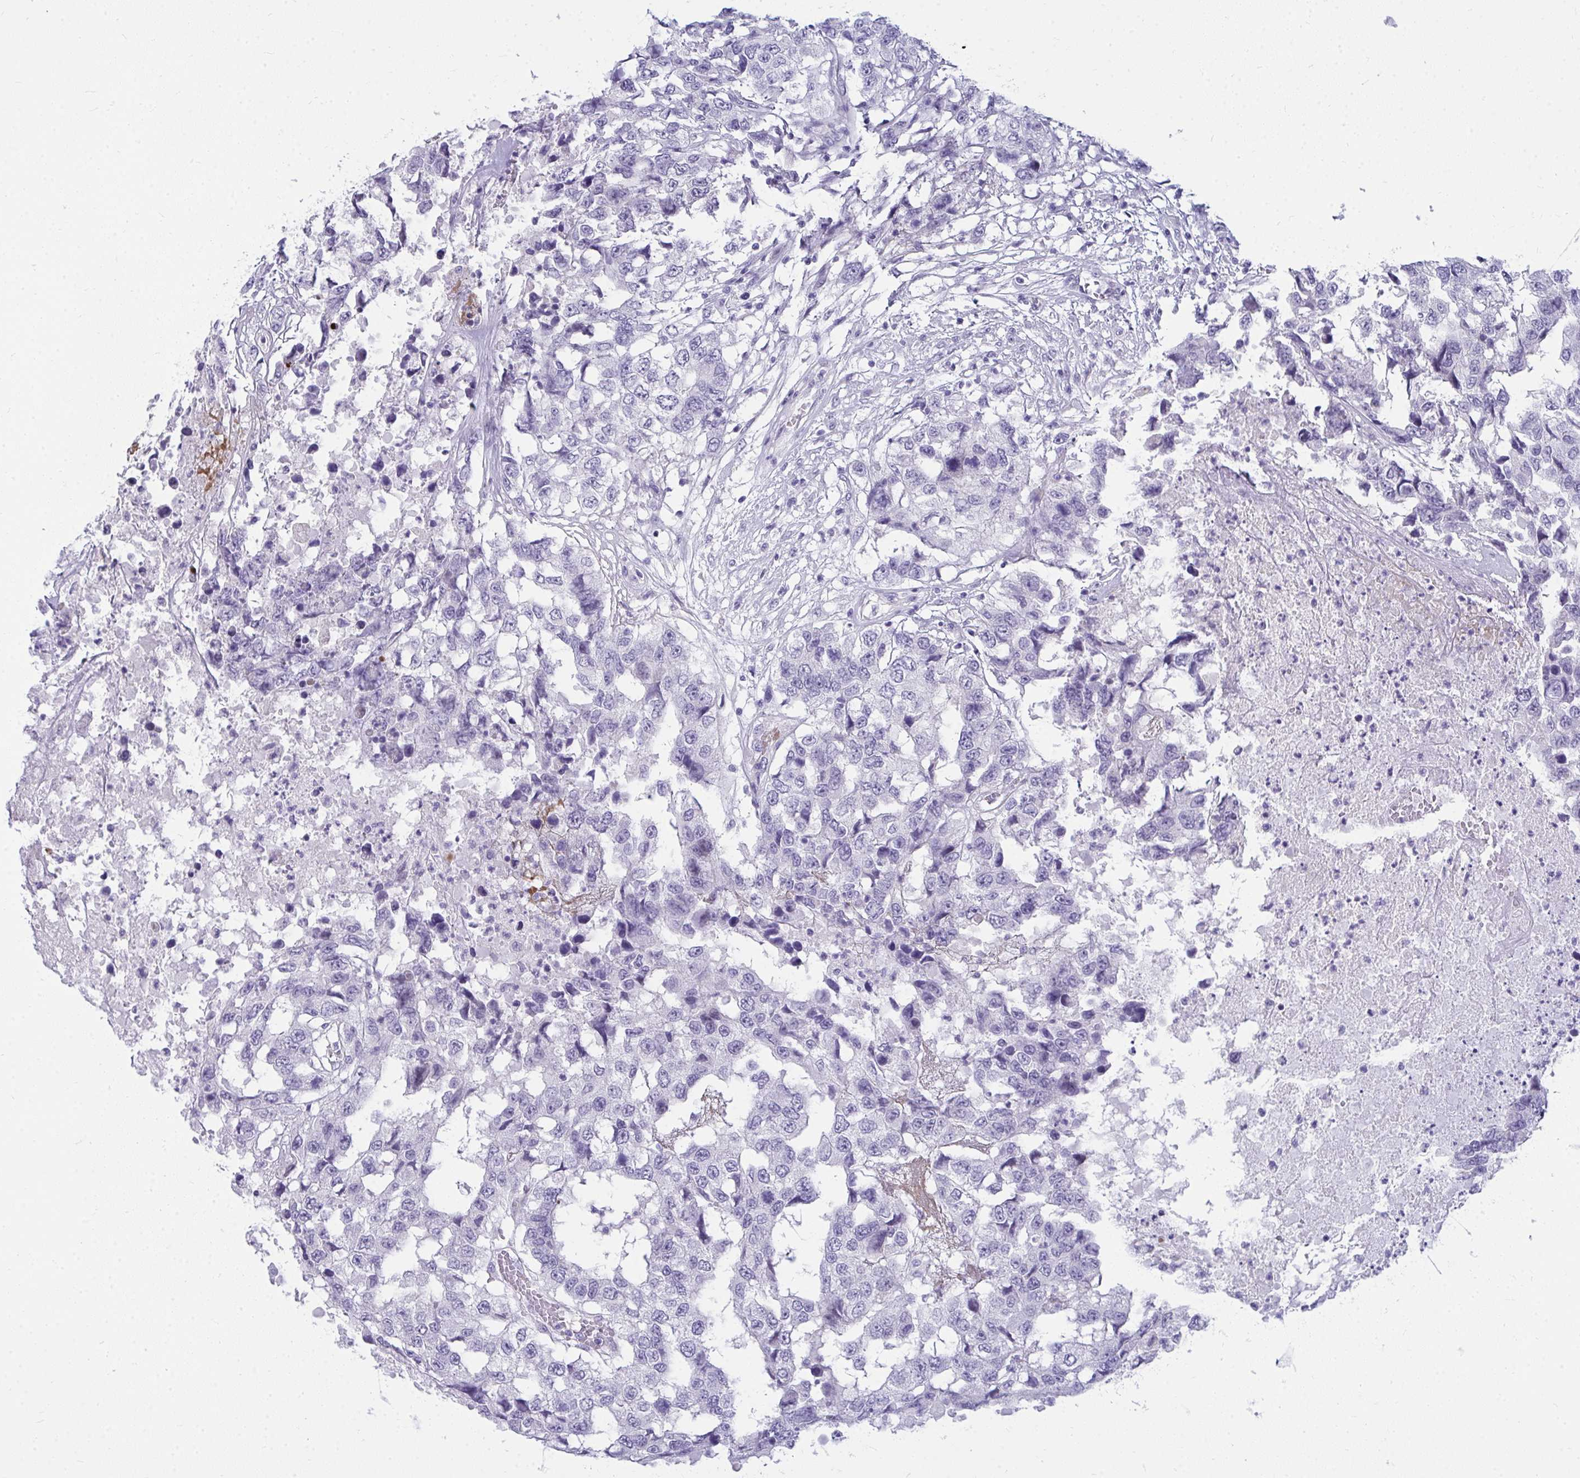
{"staining": {"intensity": "negative", "quantity": "none", "location": "none"}, "tissue": "testis cancer", "cell_type": "Tumor cells", "image_type": "cancer", "snomed": [{"axis": "morphology", "description": "Carcinoma, Embryonal, NOS"}, {"axis": "topography", "description": "Testis"}], "caption": "There is no significant expression in tumor cells of embryonal carcinoma (testis).", "gene": "TSBP1", "patient": {"sex": "male", "age": 83}}